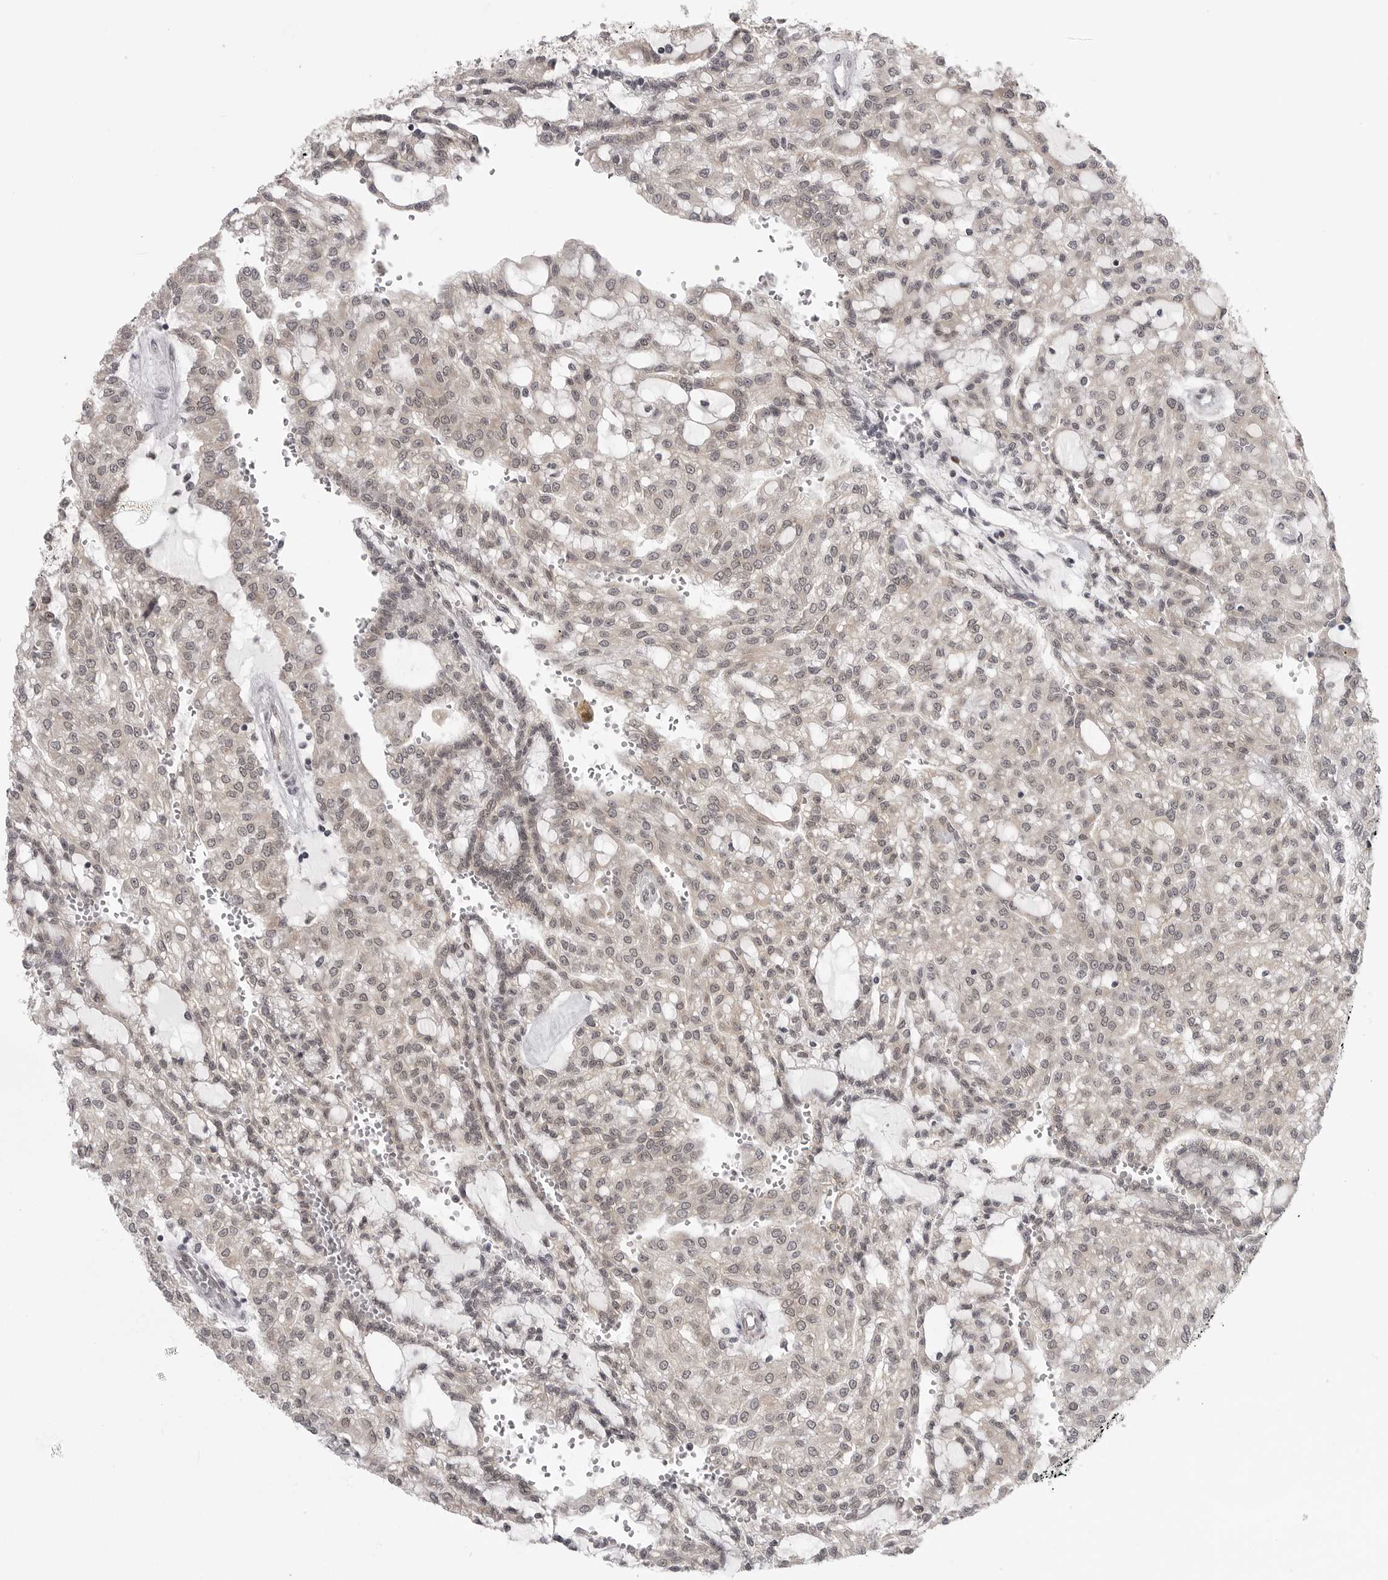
{"staining": {"intensity": "weak", "quantity": "25%-75%", "location": "nuclear"}, "tissue": "renal cancer", "cell_type": "Tumor cells", "image_type": "cancer", "snomed": [{"axis": "morphology", "description": "Adenocarcinoma, NOS"}, {"axis": "topography", "description": "Kidney"}], "caption": "A low amount of weak nuclear expression is seen in about 25%-75% of tumor cells in adenocarcinoma (renal) tissue.", "gene": "PRDM10", "patient": {"sex": "male", "age": 63}}